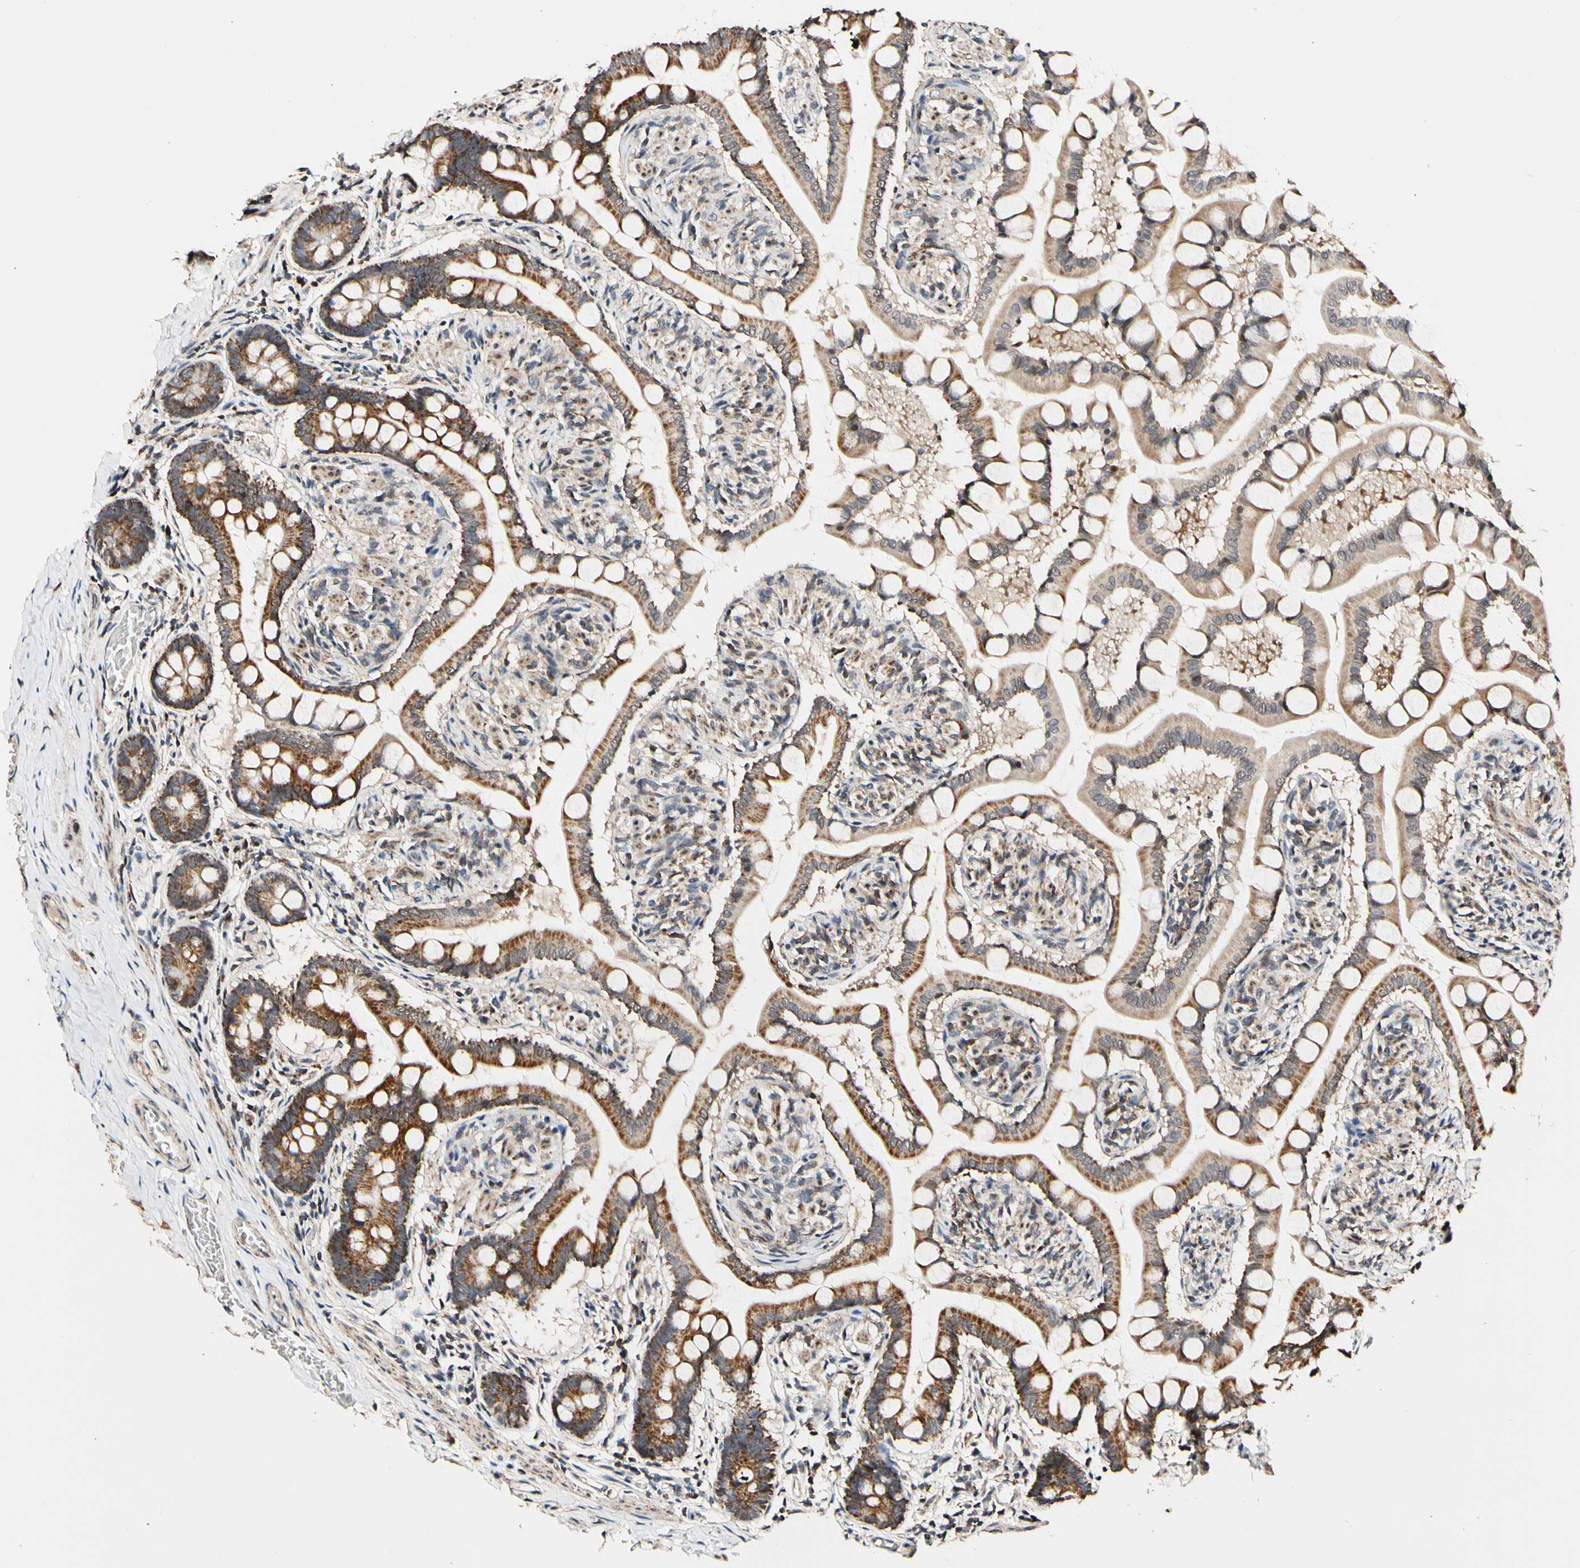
{"staining": {"intensity": "strong", "quantity": ">75%", "location": "cytoplasmic/membranous"}, "tissue": "small intestine", "cell_type": "Glandular cells", "image_type": "normal", "snomed": [{"axis": "morphology", "description": "Normal tissue, NOS"}, {"axis": "topography", "description": "Small intestine"}], "caption": "Strong cytoplasmic/membranous protein staining is seen in about >75% of glandular cells in small intestine. (Brightfield microscopy of DAB IHC at high magnification).", "gene": "KHDC4", "patient": {"sex": "male", "age": 41}}